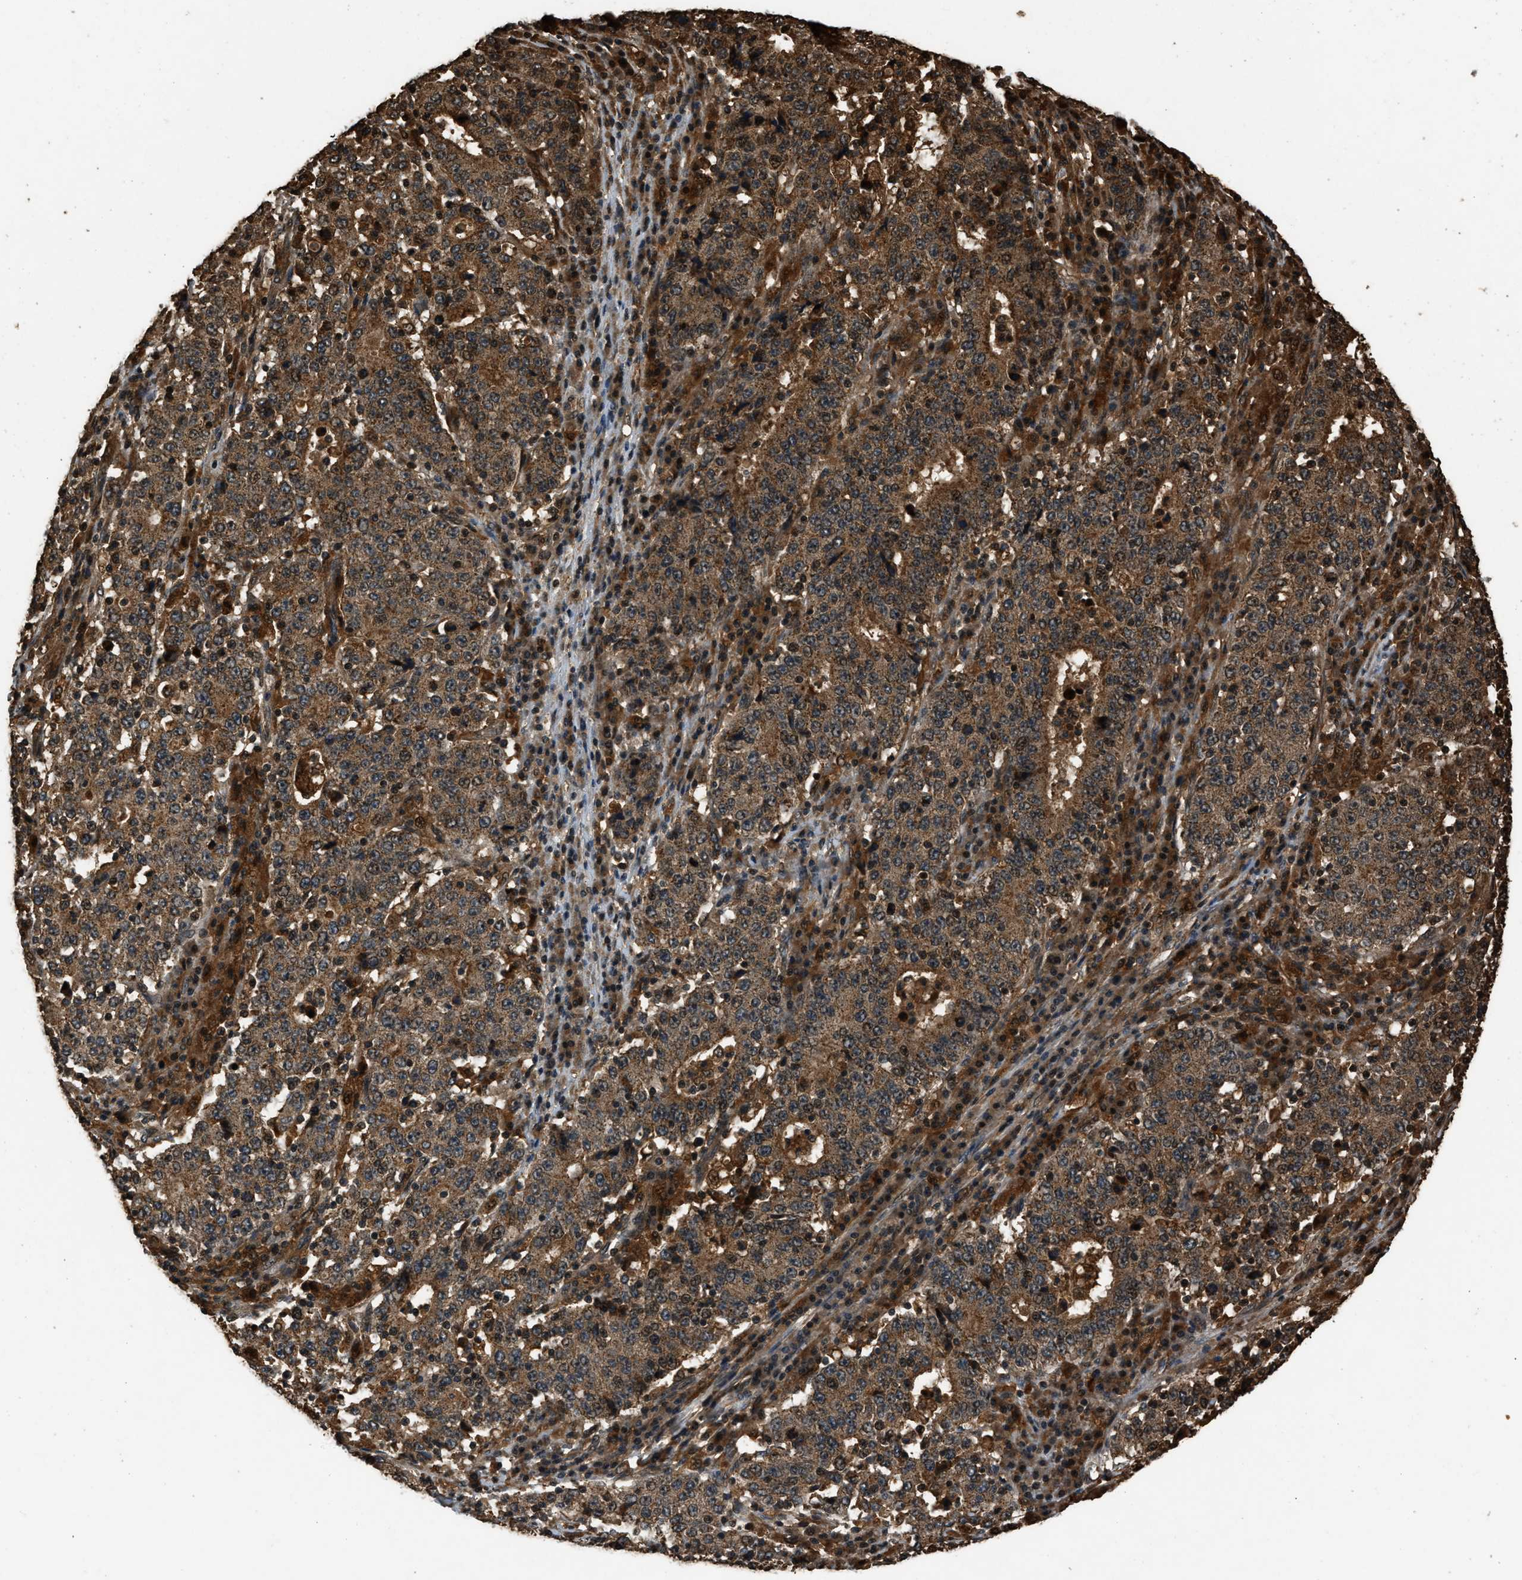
{"staining": {"intensity": "moderate", "quantity": ">75%", "location": "cytoplasmic/membranous"}, "tissue": "stomach cancer", "cell_type": "Tumor cells", "image_type": "cancer", "snomed": [{"axis": "morphology", "description": "Adenocarcinoma, NOS"}, {"axis": "topography", "description": "Stomach"}], "caption": "Brown immunohistochemical staining in human stomach cancer (adenocarcinoma) displays moderate cytoplasmic/membranous staining in about >75% of tumor cells.", "gene": "RAP2A", "patient": {"sex": "male", "age": 59}}